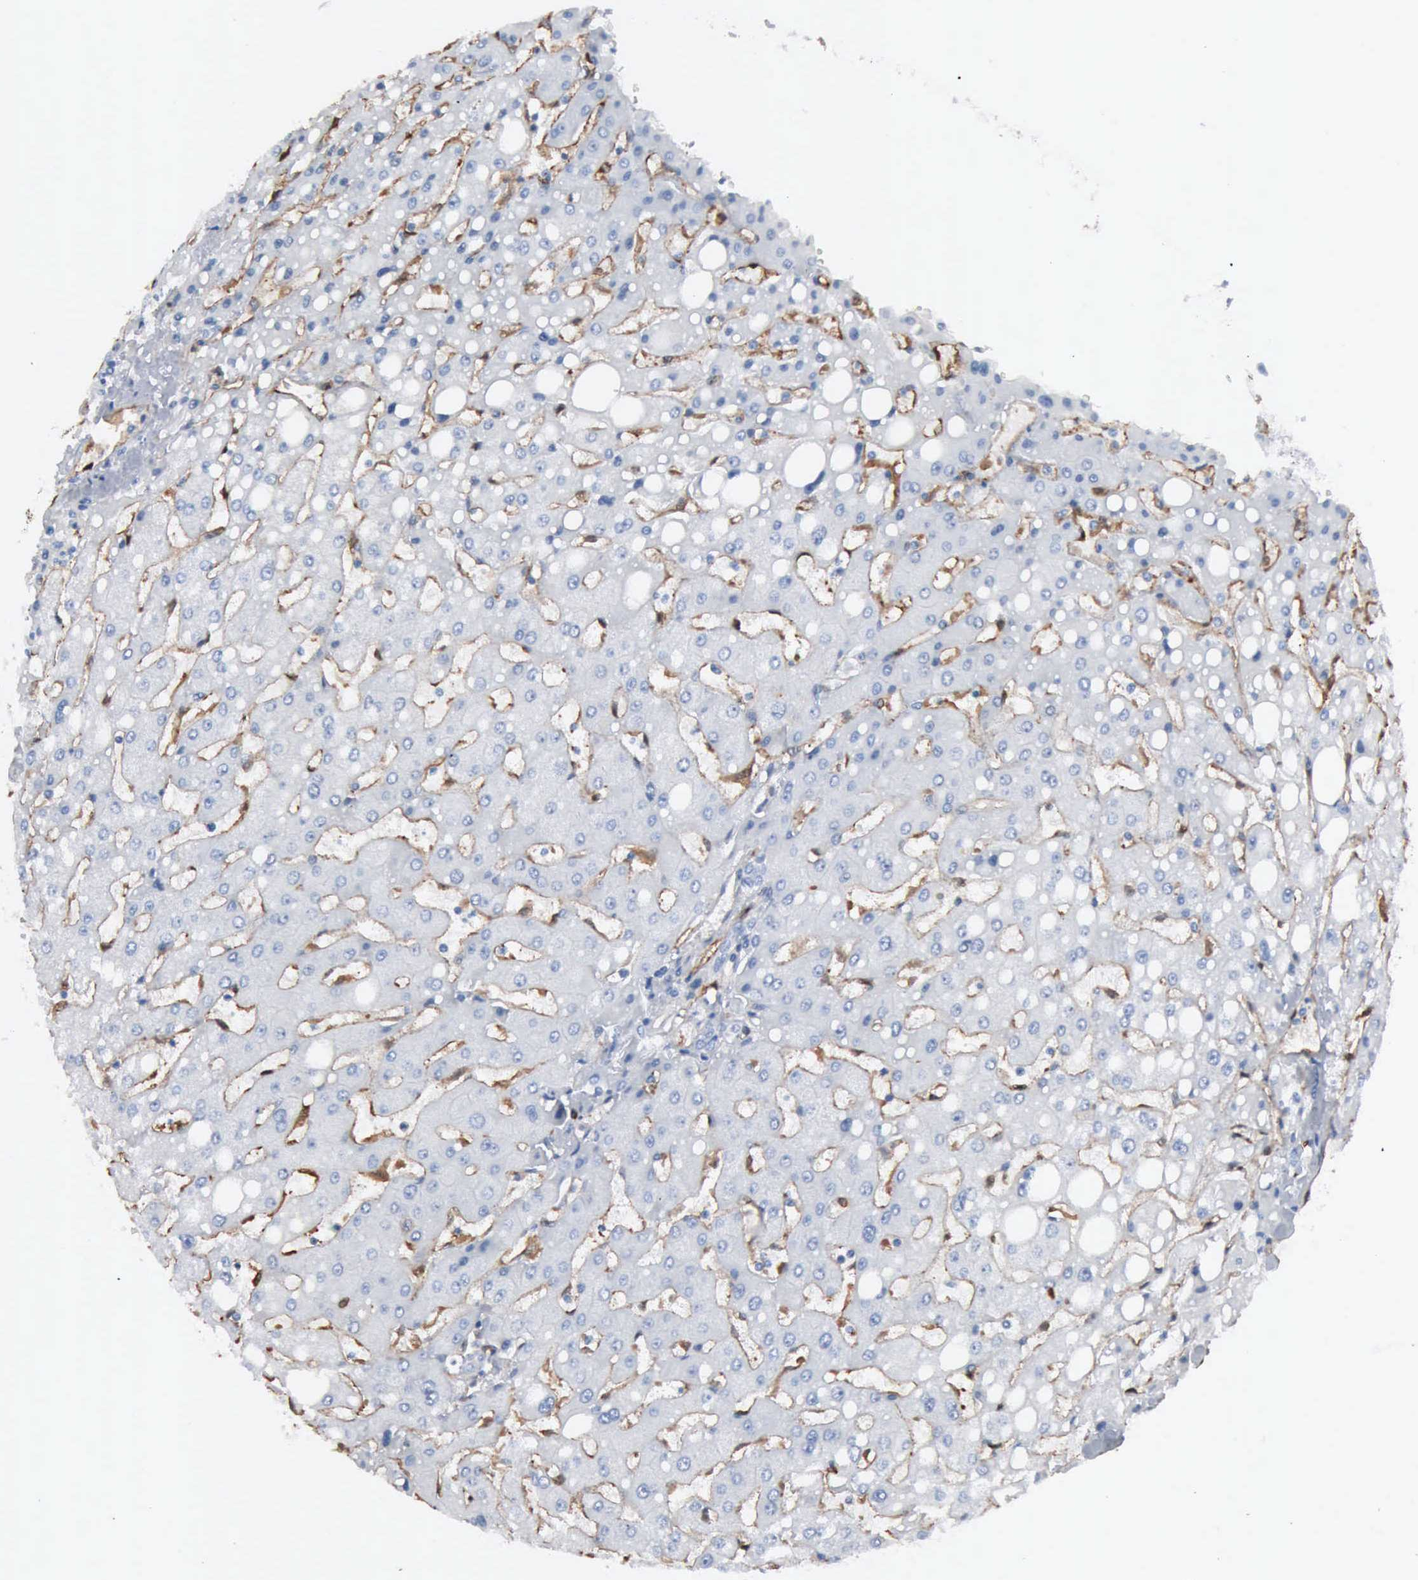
{"staining": {"intensity": "negative", "quantity": "none", "location": "none"}, "tissue": "liver", "cell_type": "Cholangiocytes", "image_type": "normal", "snomed": [{"axis": "morphology", "description": "Normal tissue, NOS"}, {"axis": "topography", "description": "Liver"}], "caption": "High magnification brightfield microscopy of normal liver stained with DAB (brown) and counterstained with hematoxylin (blue): cholangiocytes show no significant expression. (Stains: DAB (3,3'-diaminobenzidine) immunohistochemistry (IHC) with hematoxylin counter stain, Microscopy: brightfield microscopy at high magnification).", "gene": "FSCN1", "patient": {"sex": "male", "age": 49}}